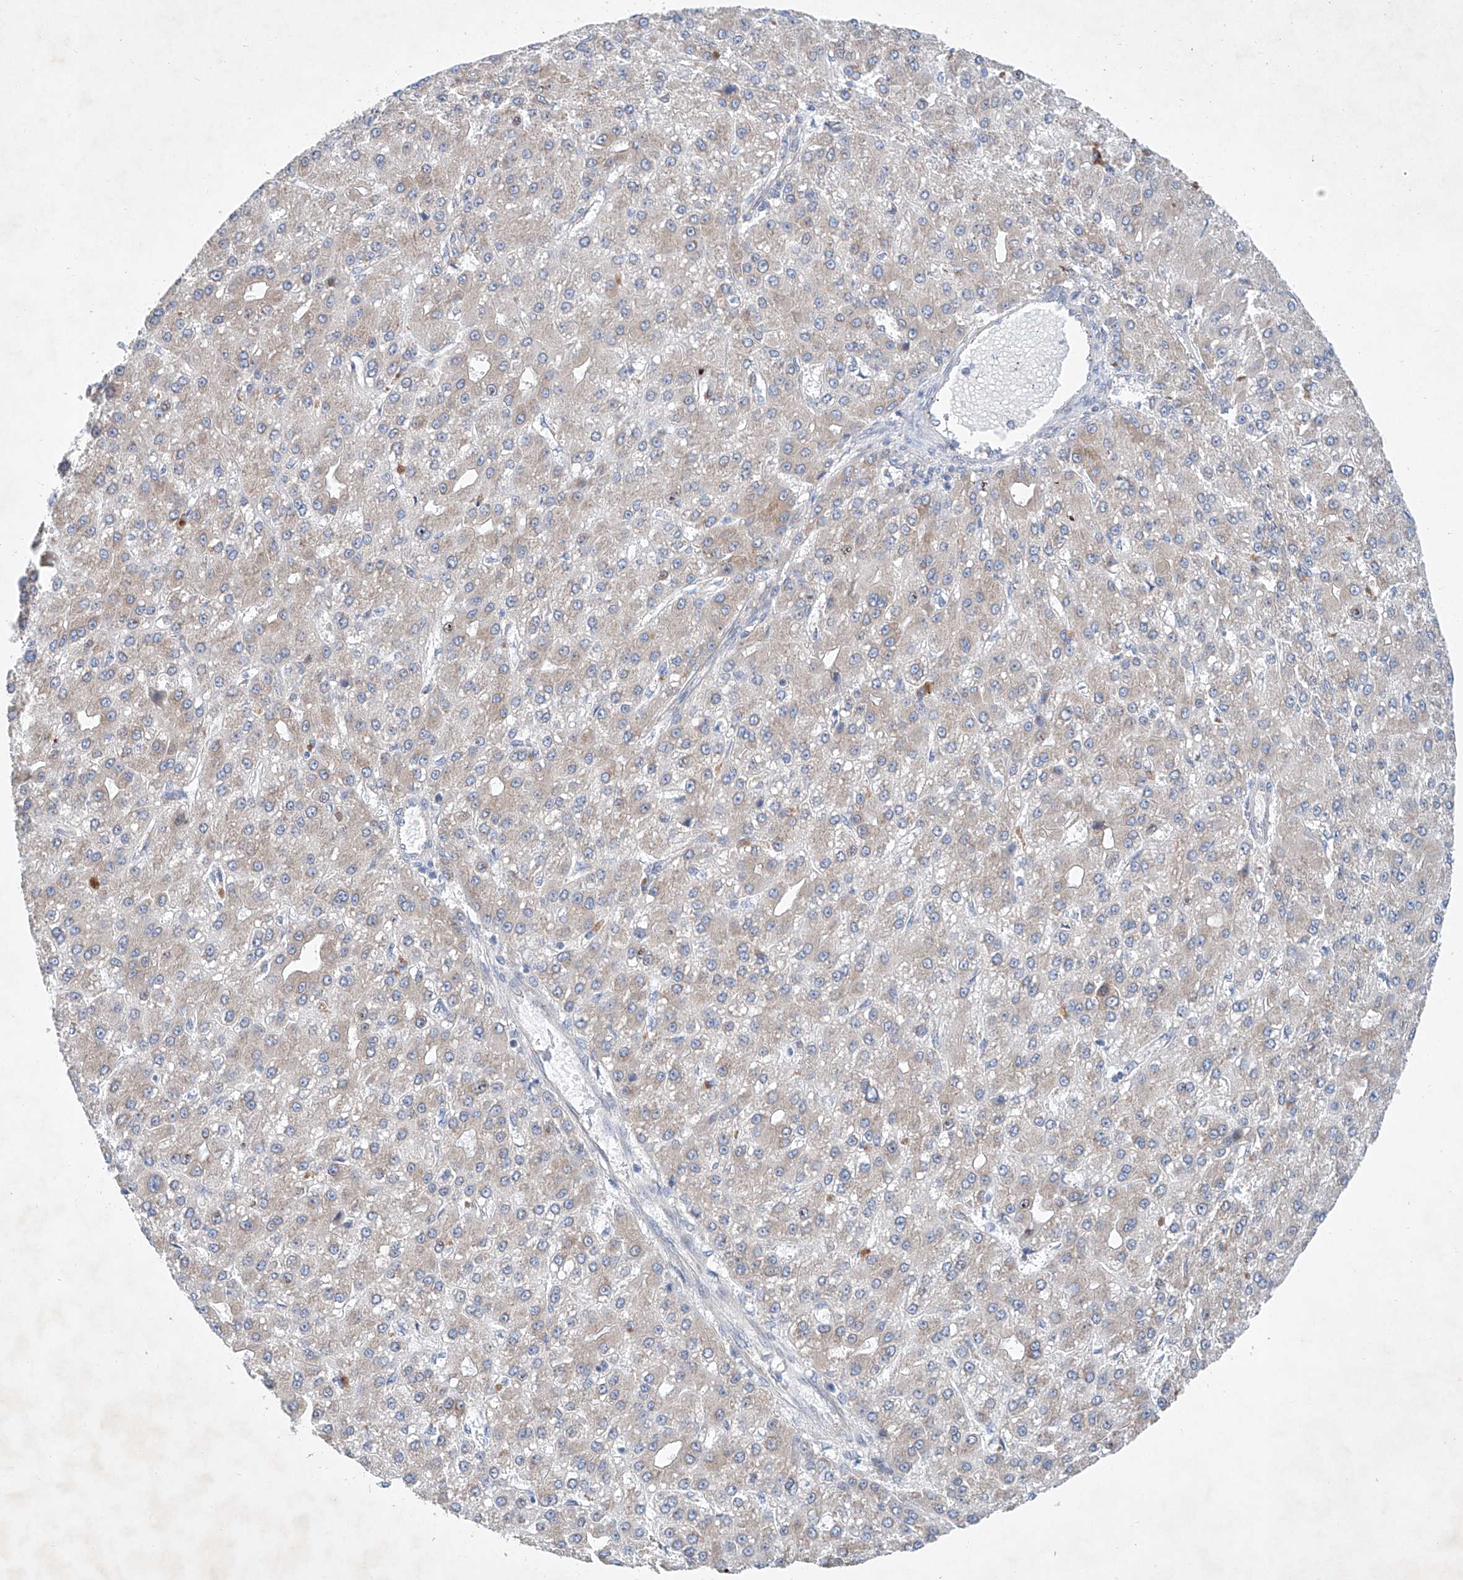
{"staining": {"intensity": "weak", "quantity": "<25%", "location": "cytoplasmic/membranous"}, "tissue": "liver cancer", "cell_type": "Tumor cells", "image_type": "cancer", "snomed": [{"axis": "morphology", "description": "Carcinoma, Hepatocellular, NOS"}, {"axis": "topography", "description": "Liver"}], "caption": "A photomicrograph of liver hepatocellular carcinoma stained for a protein reveals no brown staining in tumor cells.", "gene": "FASTK", "patient": {"sex": "male", "age": 67}}